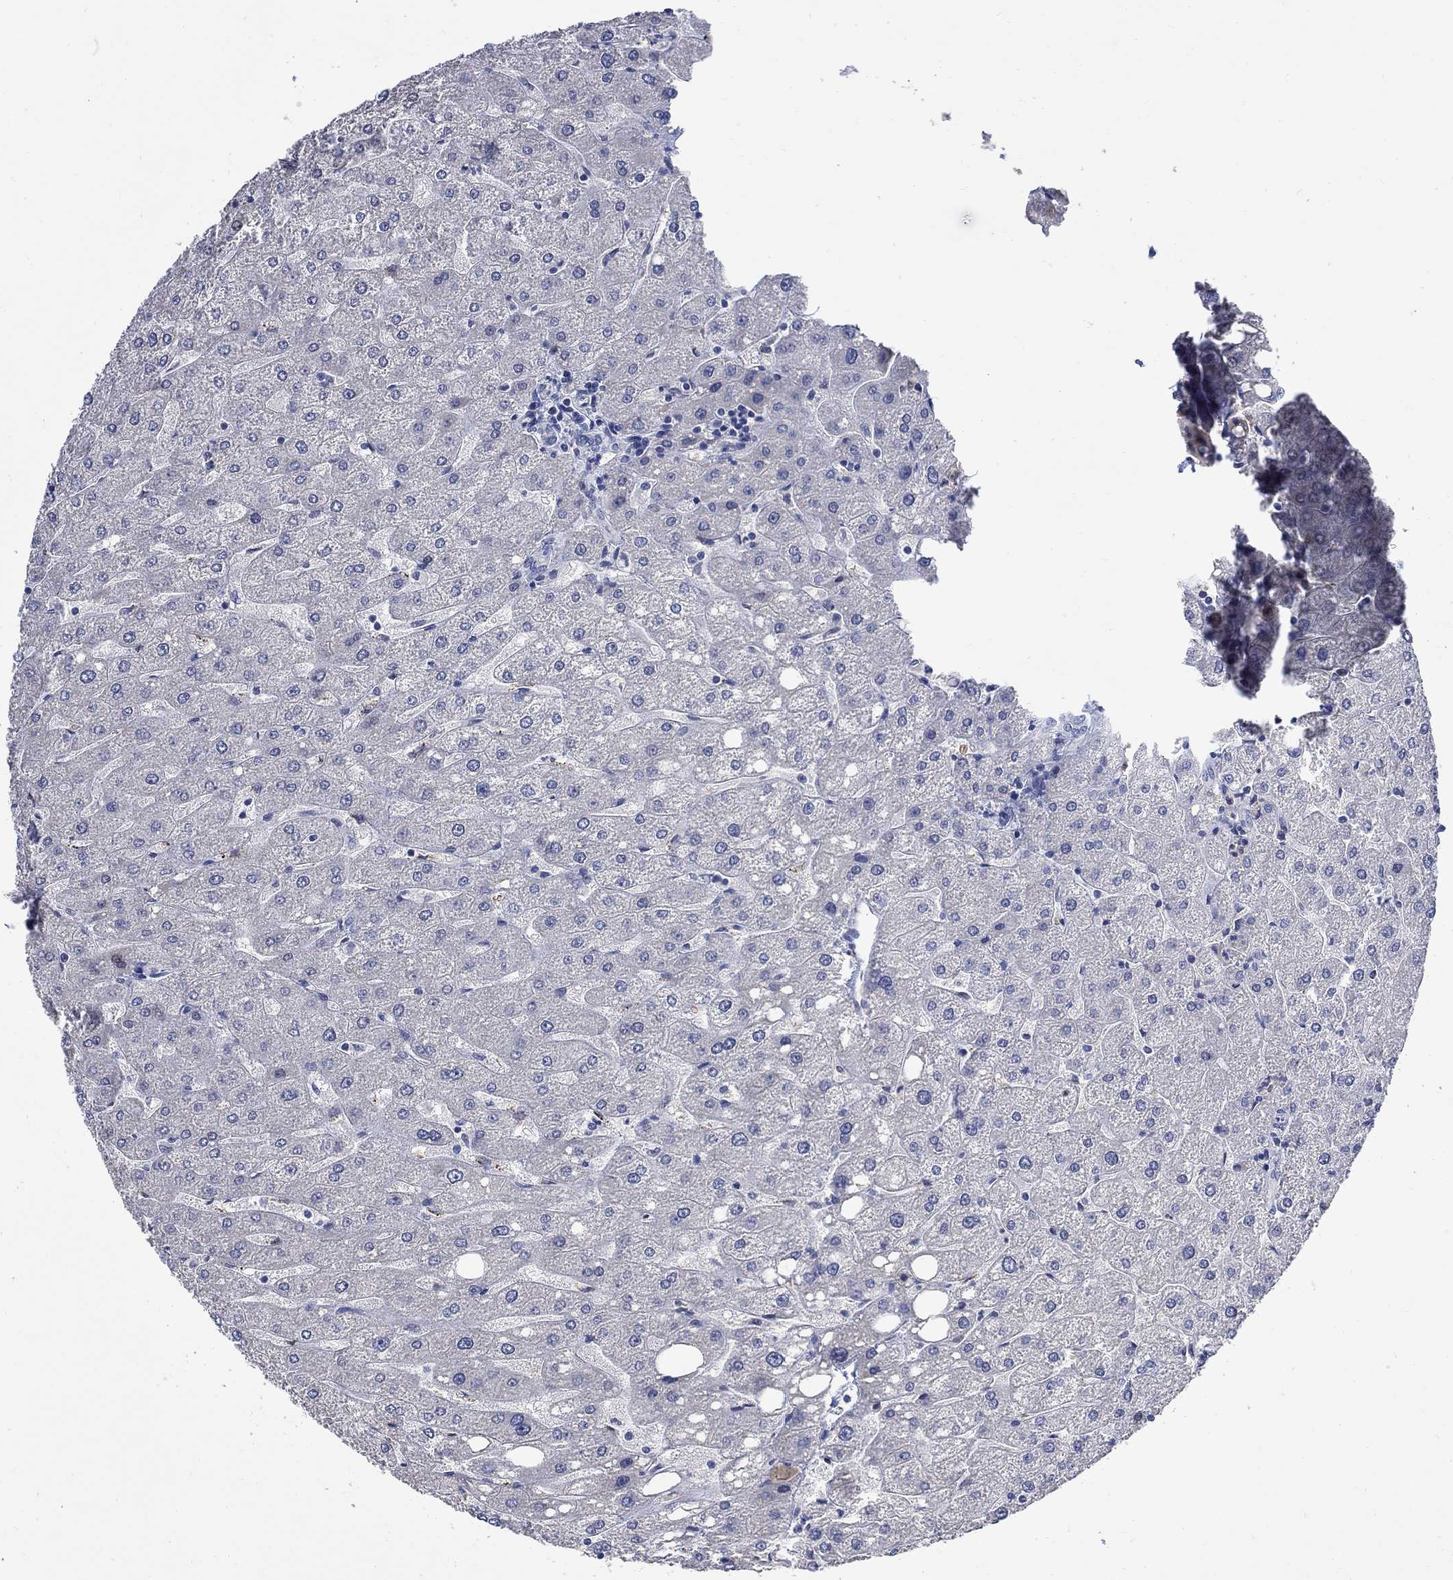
{"staining": {"intensity": "negative", "quantity": "none", "location": "none"}, "tissue": "liver", "cell_type": "Cholangiocytes", "image_type": "normal", "snomed": [{"axis": "morphology", "description": "Normal tissue, NOS"}, {"axis": "topography", "description": "Liver"}], "caption": "IHC of normal liver reveals no expression in cholangiocytes. The staining was performed using DAB to visualize the protein expression in brown, while the nuclei were stained in blue with hematoxylin (Magnification: 20x).", "gene": "DLK1", "patient": {"sex": "male", "age": 67}}